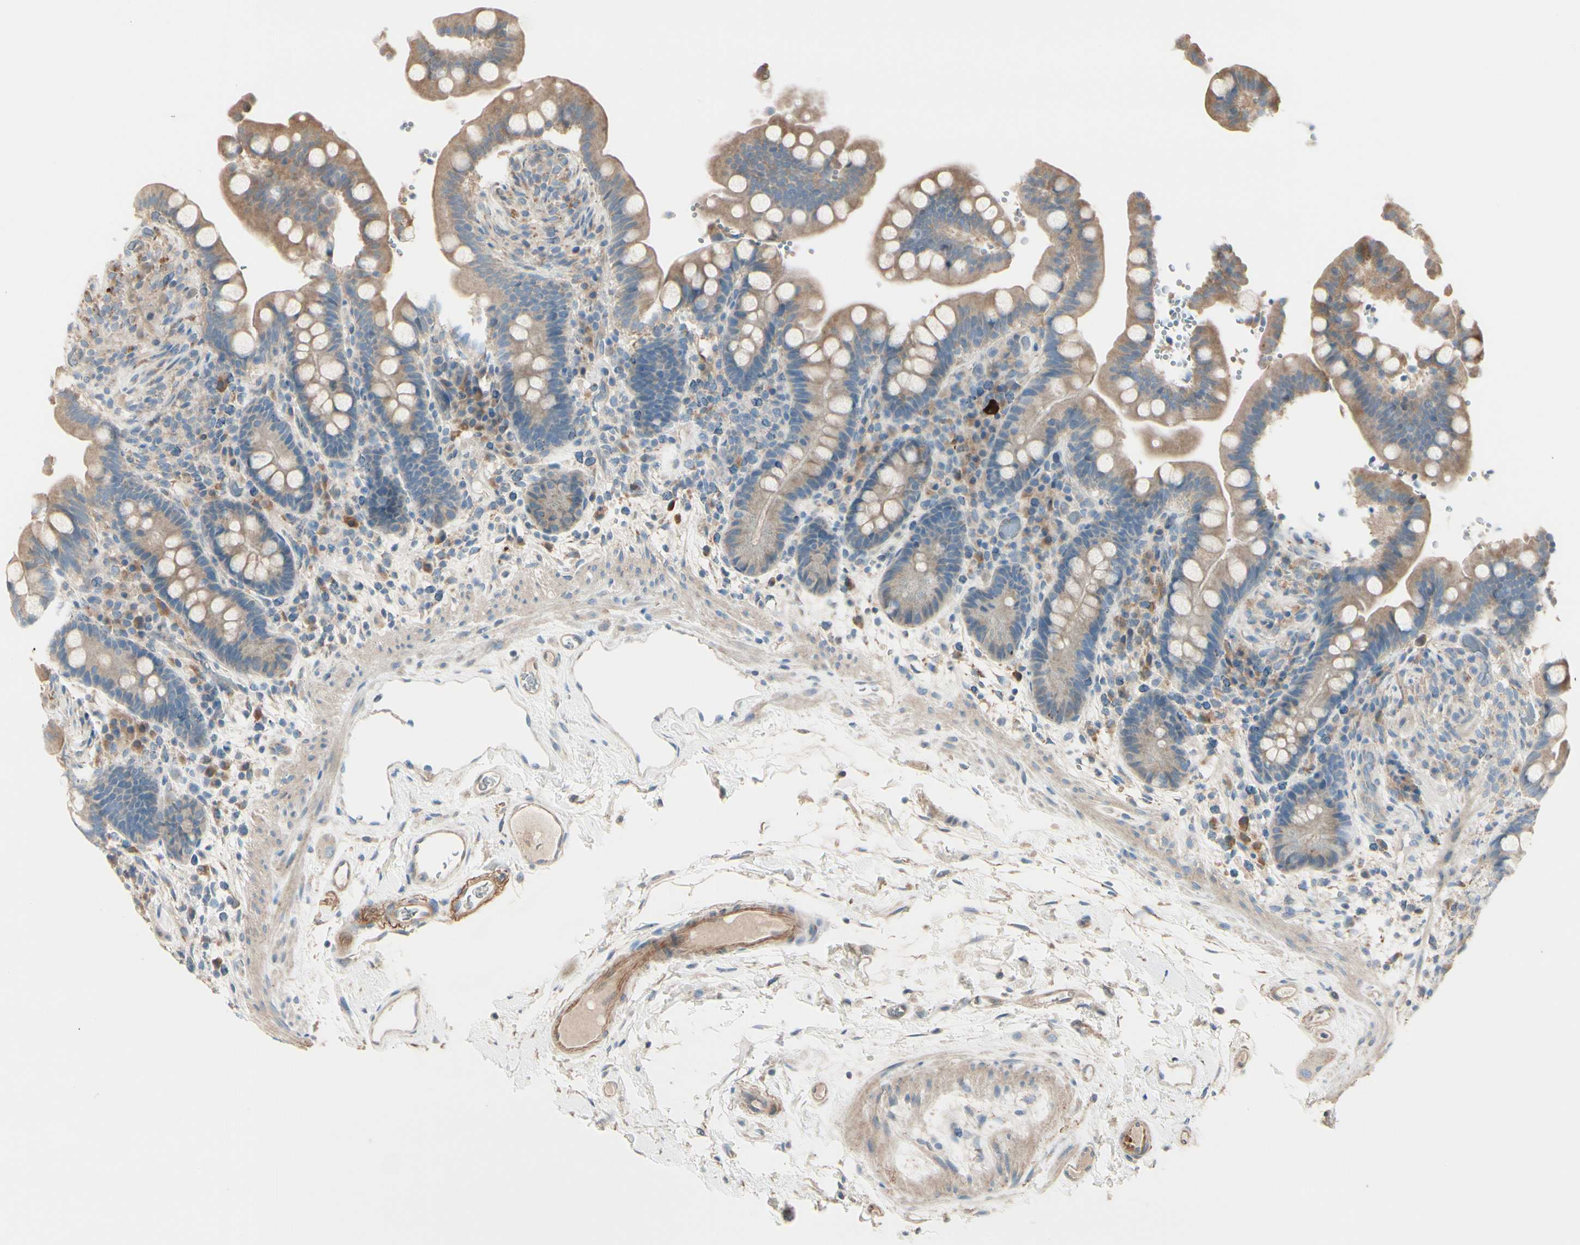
{"staining": {"intensity": "weak", "quantity": ">75%", "location": "cytoplasmic/membranous"}, "tissue": "colon", "cell_type": "Endothelial cells", "image_type": "normal", "snomed": [{"axis": "morphology", "description": "Normal tissue, NOS"}, {"axis": "topography", "description": "Colon"}], "caption": "IHC (DAB (3,3'-diaminobenzidine)) staining of normal human colon reveals weak cytoplasmic/membranous protein staining in approximately >75% of endothelial cells.", "gene": "EPHA3", "patient": {"sex": "male", "age": 73}}